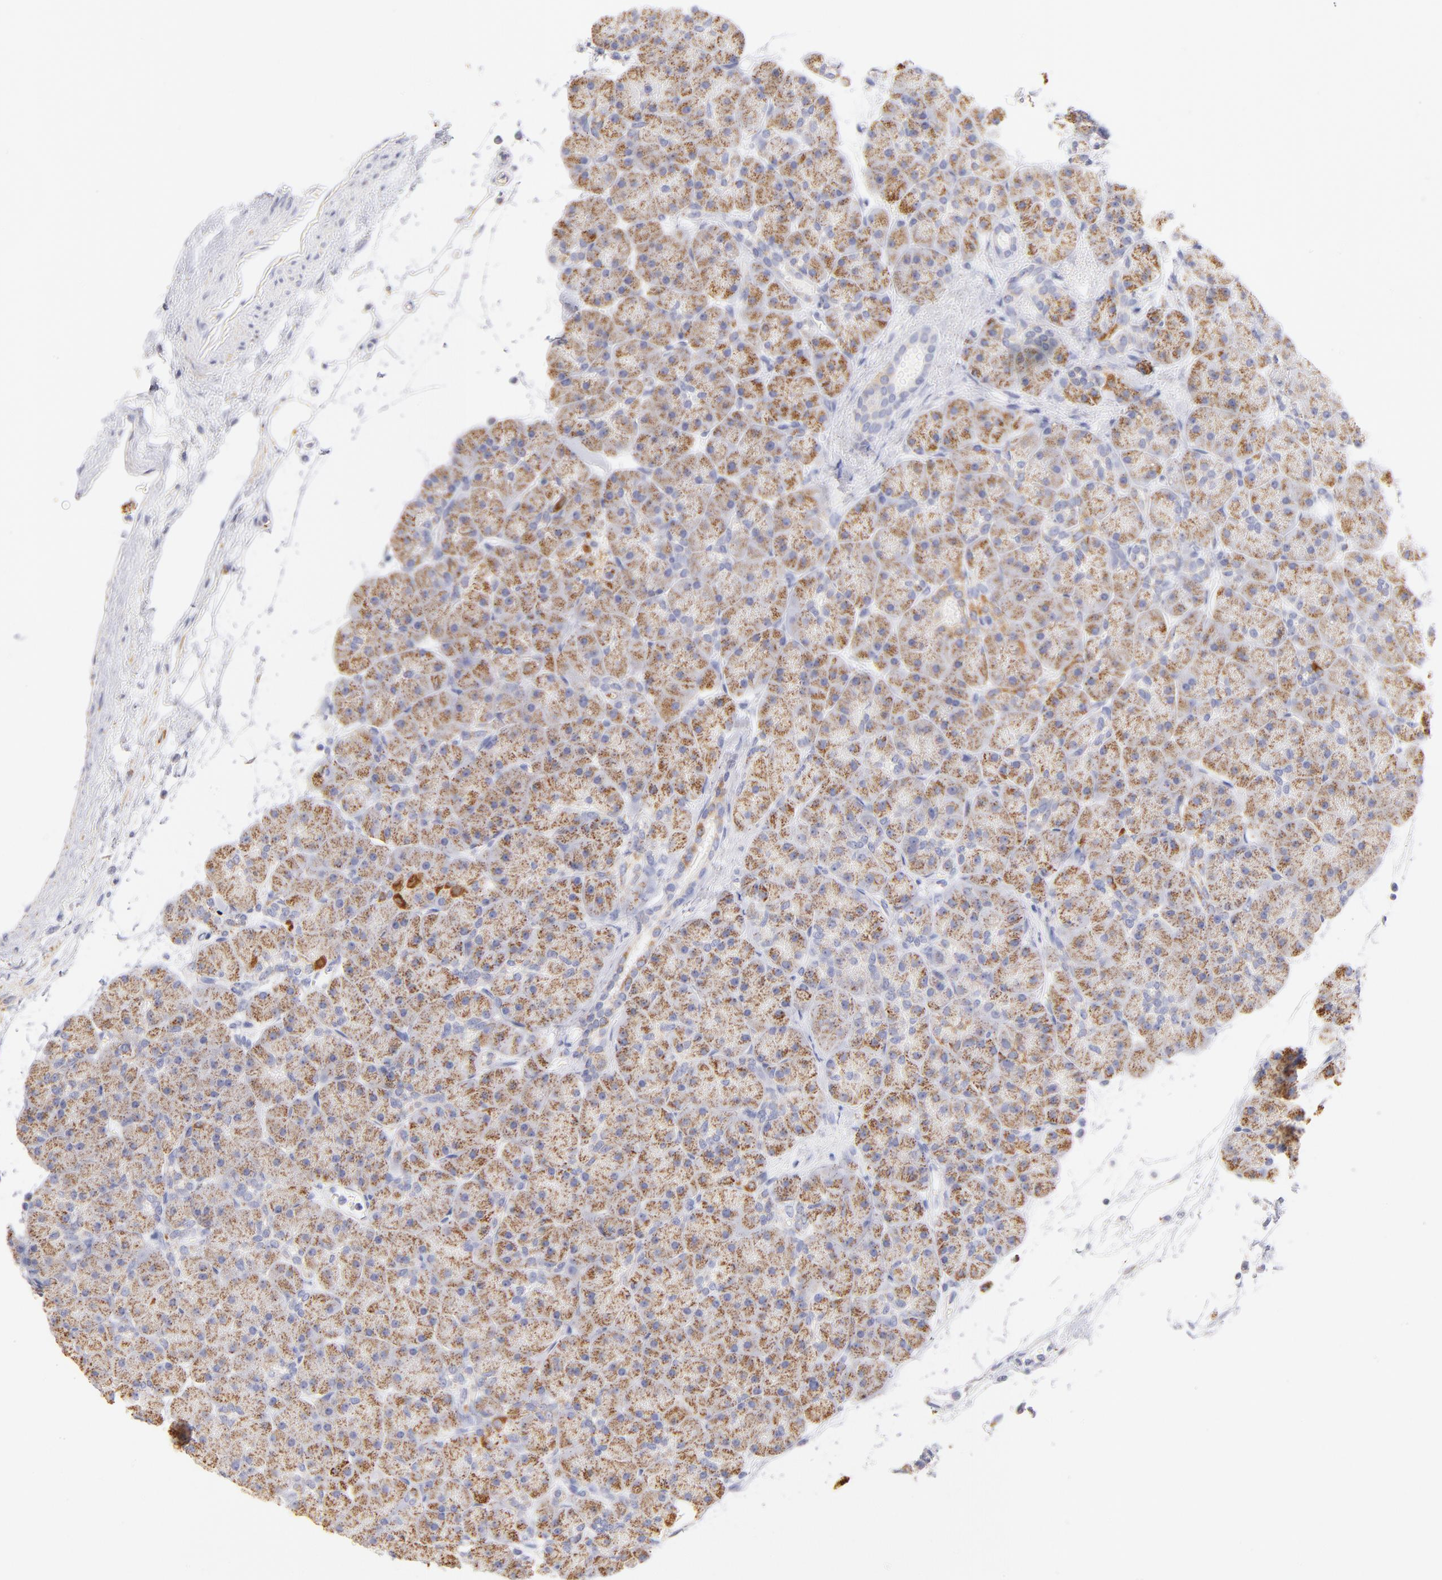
{"staining": {"intensity": "moderate", "quantity": ">75%", "location": "cytoplasmic/membranous"}, "tissue": "pancreas", "cell_type": "Exocrine glandular cells", "image_type": "normal", "snomed": [{"axis": "morphology", "description": "Normal tissue, NOS"}, {"axis": "topography", "description": "Pancreas"}], "caption": "The immunohistochemical stain shows moderate cytoplasmic/membranous staining in exocrine glandular cells of normal pancreas.", "gene": "AIFM1", "patient": {"sex": "male", "age": 66}}